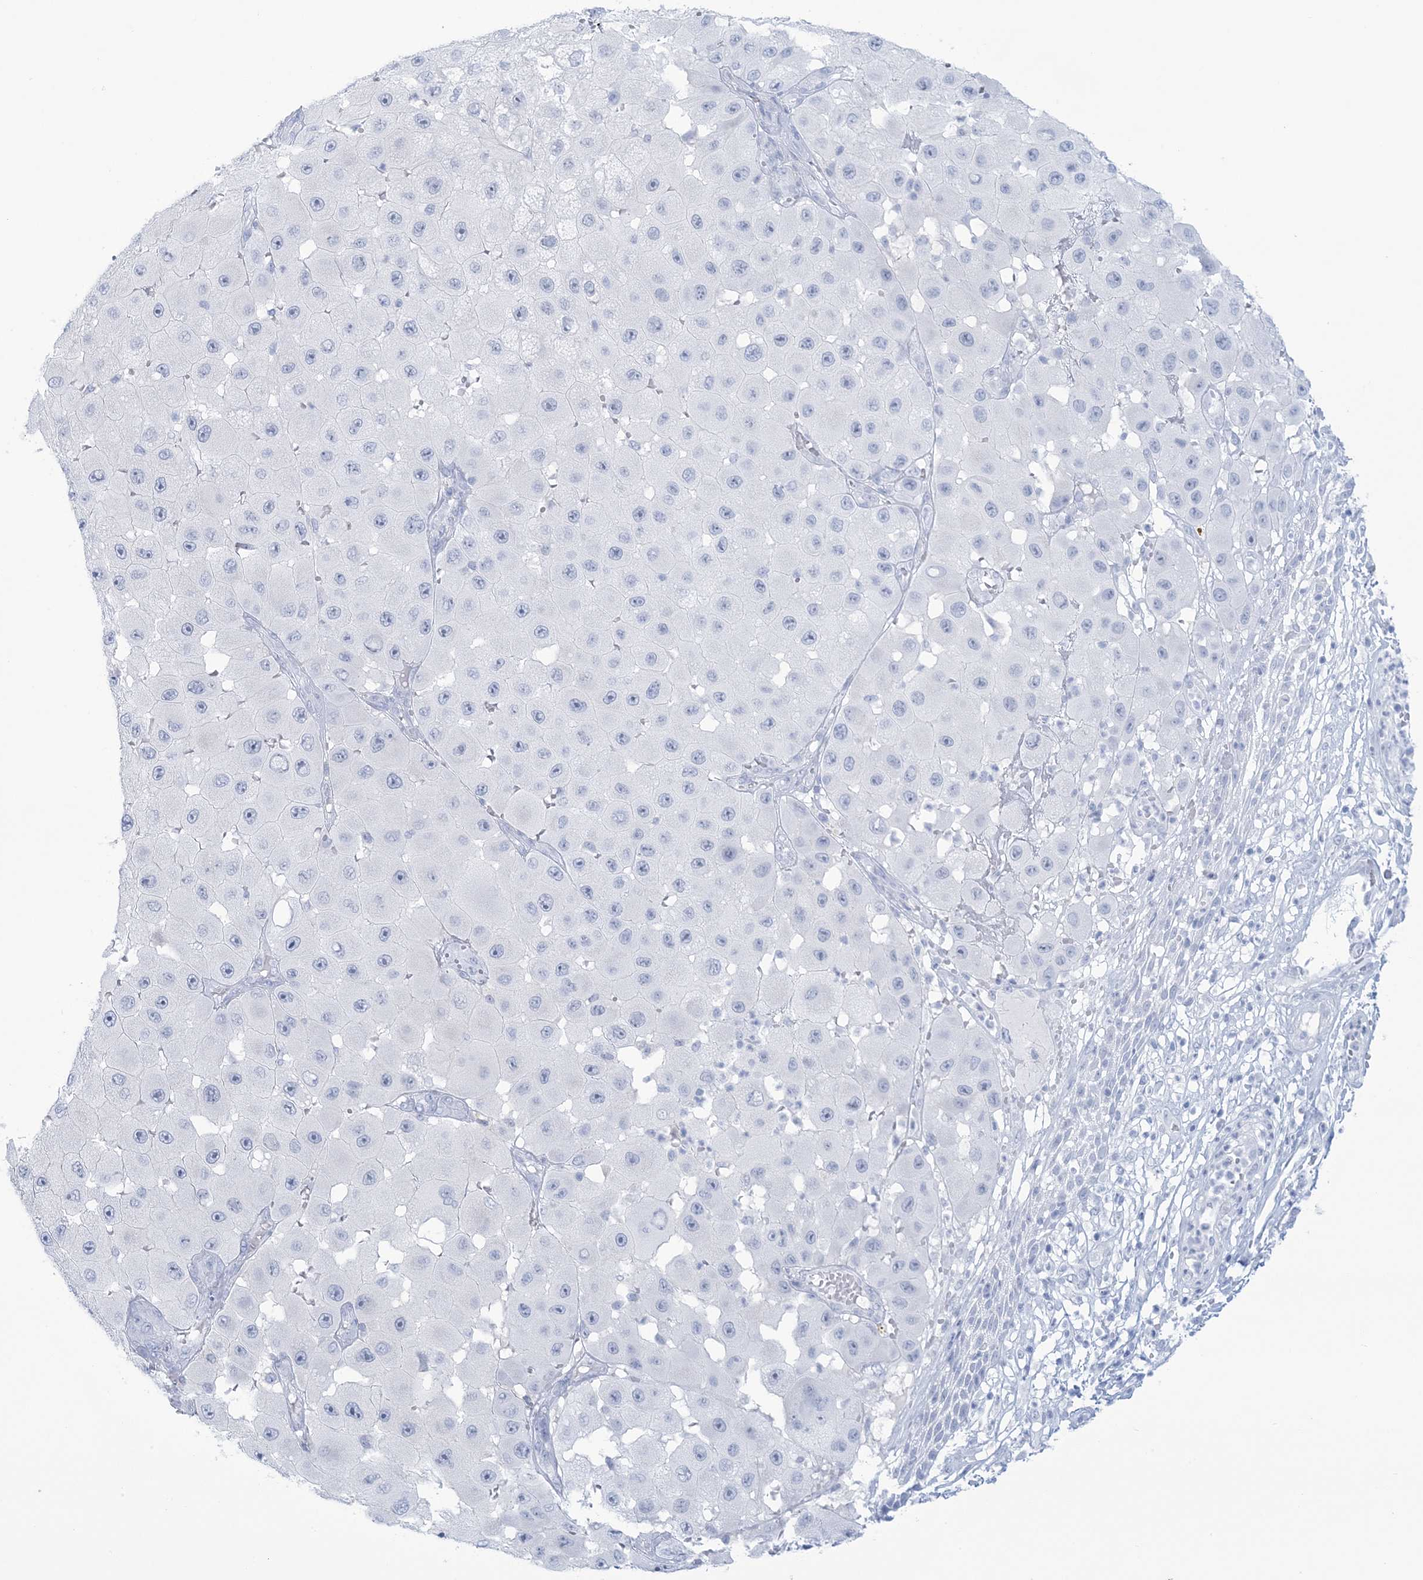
{"staining": {"intensity": "negative", "quantity": "none", "location": "none"}, "tissue": "melanoma", "cell_type": "Tumor cells", "image_type": "cancer", "snomed": [{"axis": "morphology", "description": "Malignant melanoma, NOS"}, {"axis": "topography", "description": "Skin"}], "caption": "This is an IHC histopathology image of human malignant melanoma. There is no staining in tumor cells.", "gene": "AGXT", "patient": {"sex": "female", "age": 81}}